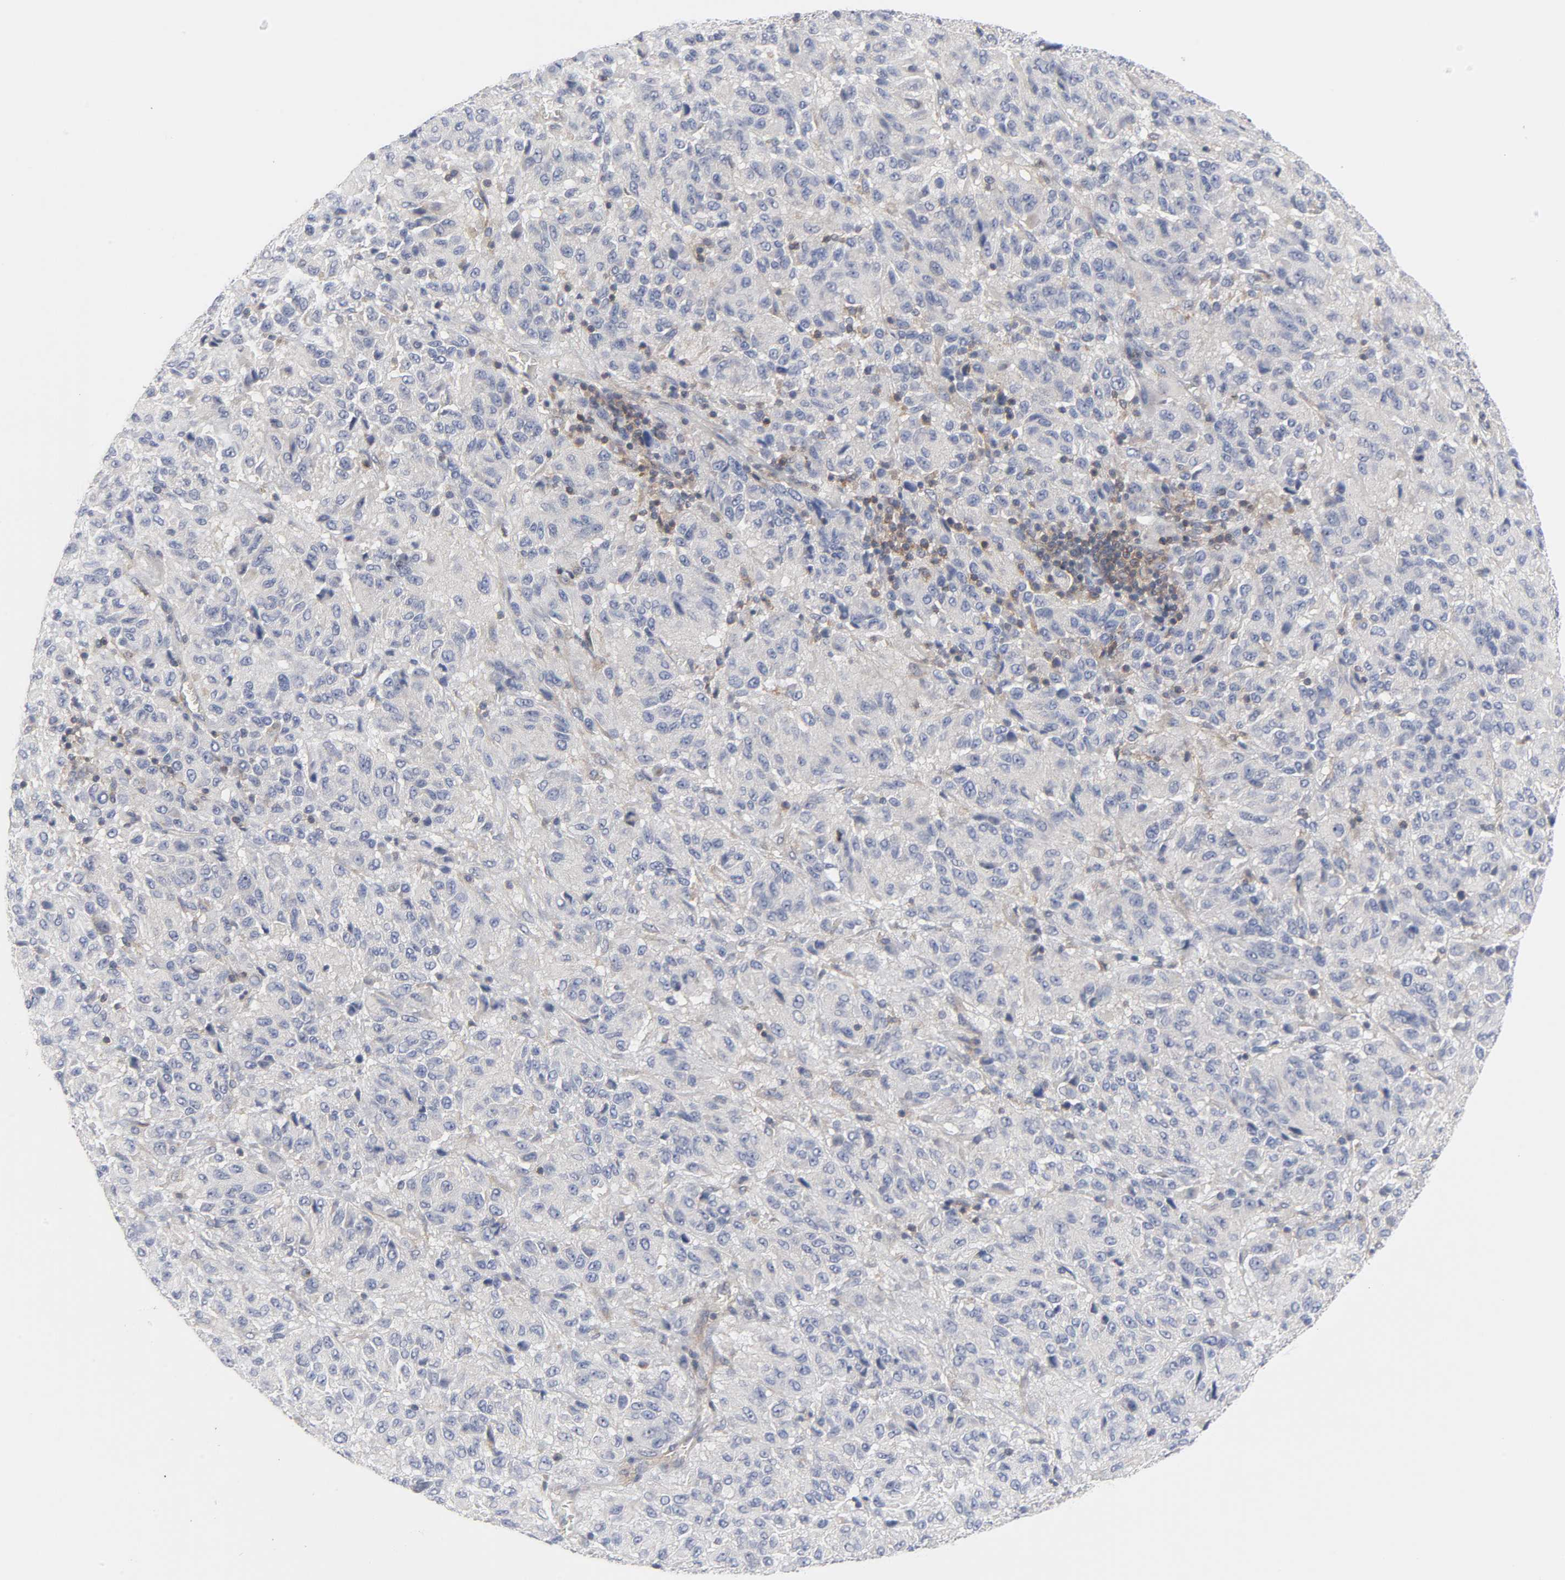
{"staining": {"intensity": "negative", "quantity": "none", "location": "none"}, "tissue": "melanoma", "cell_type": "Tumor cells", "image_type": "cancer", "snomed": [{"axis": "morphology", "description": "Malignant melanoma, Metastatic site"}, {"axis": "topography", "description": "Lung"}], "caption": "Micrograph shows no significant protein staining in tumor cells of malignant melanoma (metastatic site).", "gene": "ROCK1", "patient": {"sex": "male", "age": 64}}